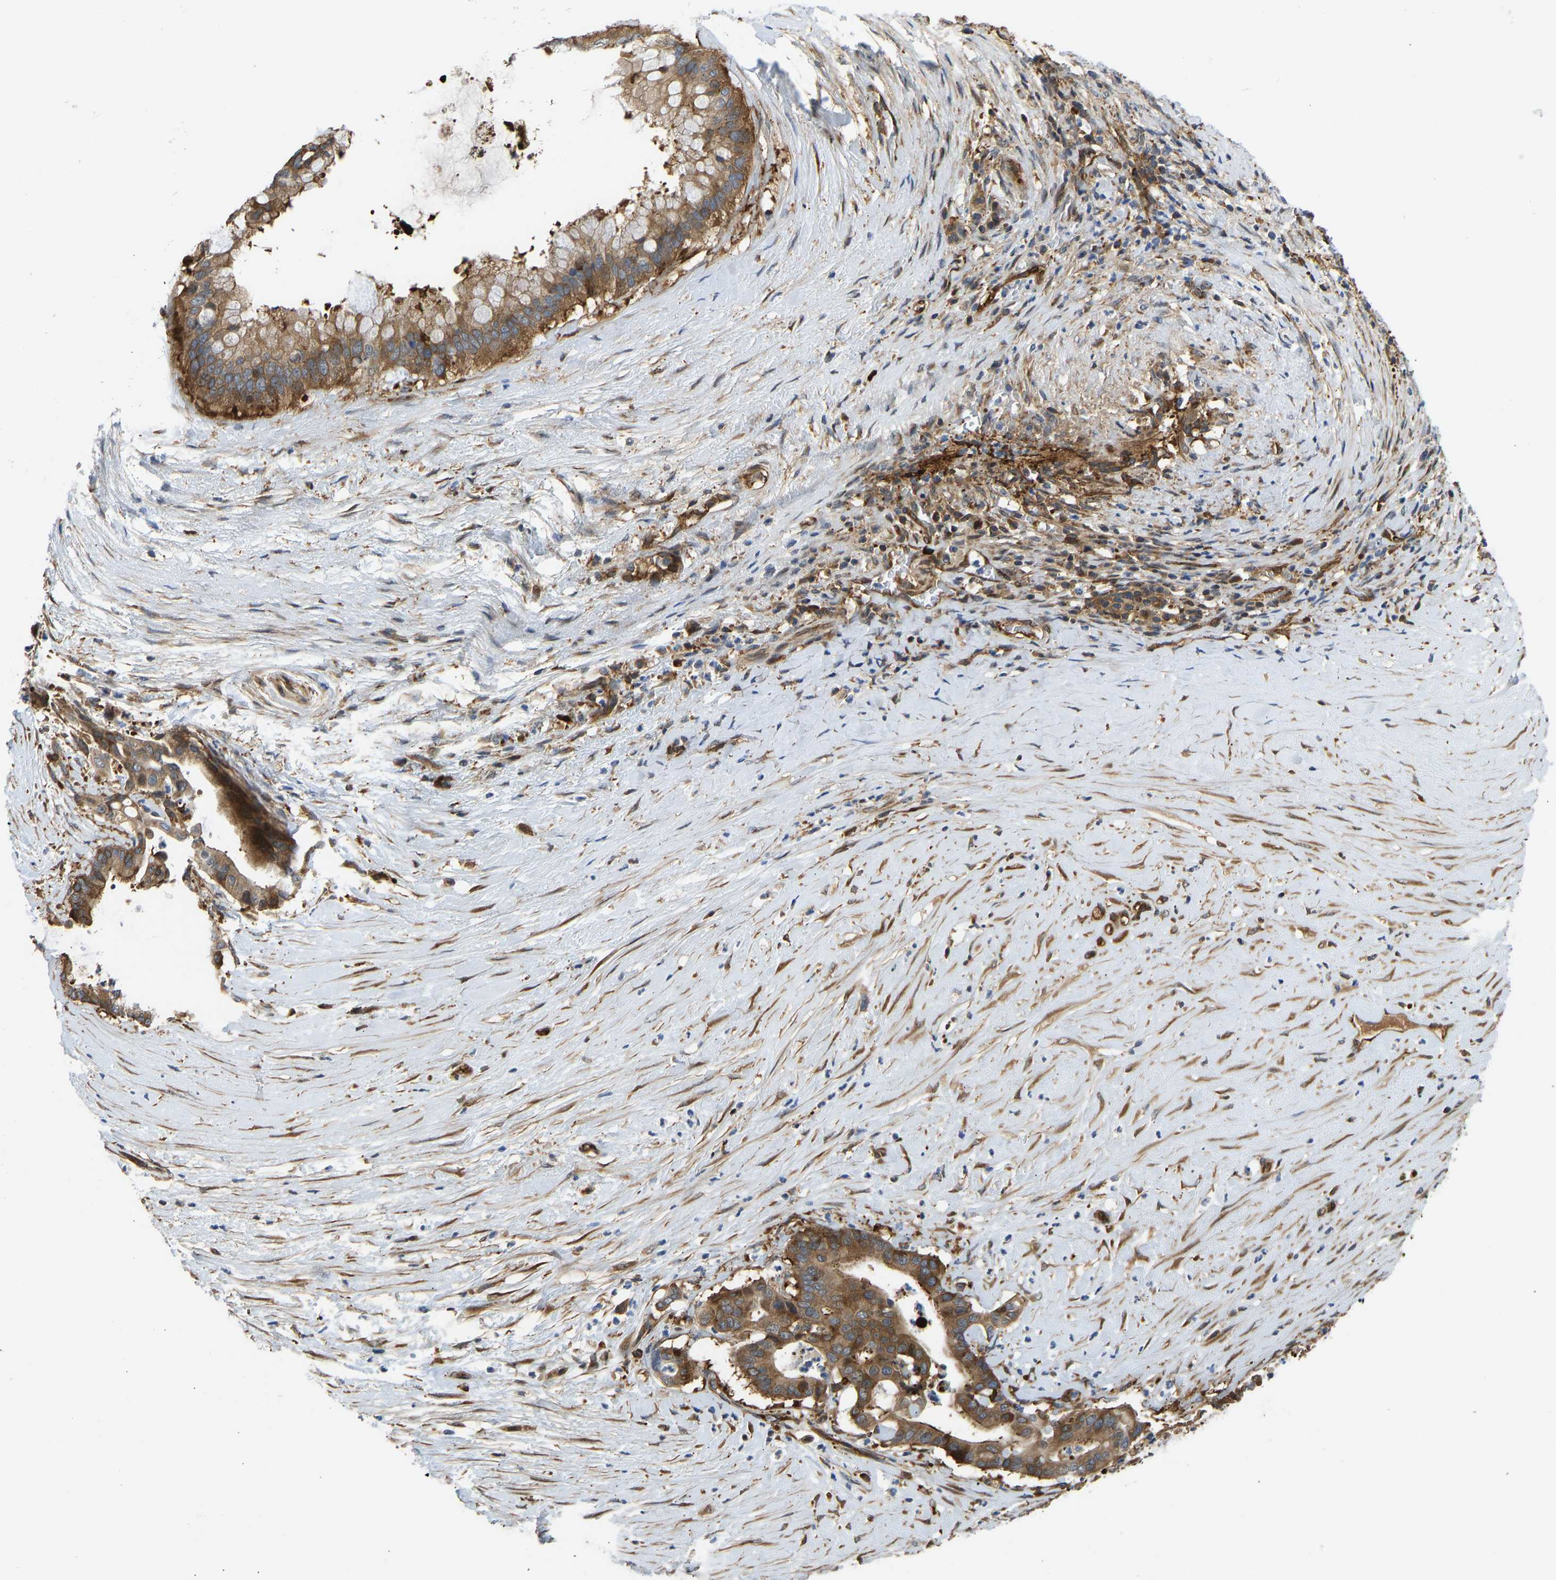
{"staining": {"intensity": "moderate", "quantity": ">75%", "location": "cytoplasmic/membranous"}, "tissue": "pancreatic cancer", "cell_type": "Tumor cells", "image_type": "cancer", "snomed": [{"axis": "morphology", "description": "Adenocarcinoma, NOS"}, {"axis": "topography", "description": "Pancreas"}], "caption": "Human pancreatic cancer (adenocarcinoma) stained with a protein marker reveals moderate staining in tumor cells.", "gene": "RASGRF2", "patient": {"sex": "male", "age": 41}}